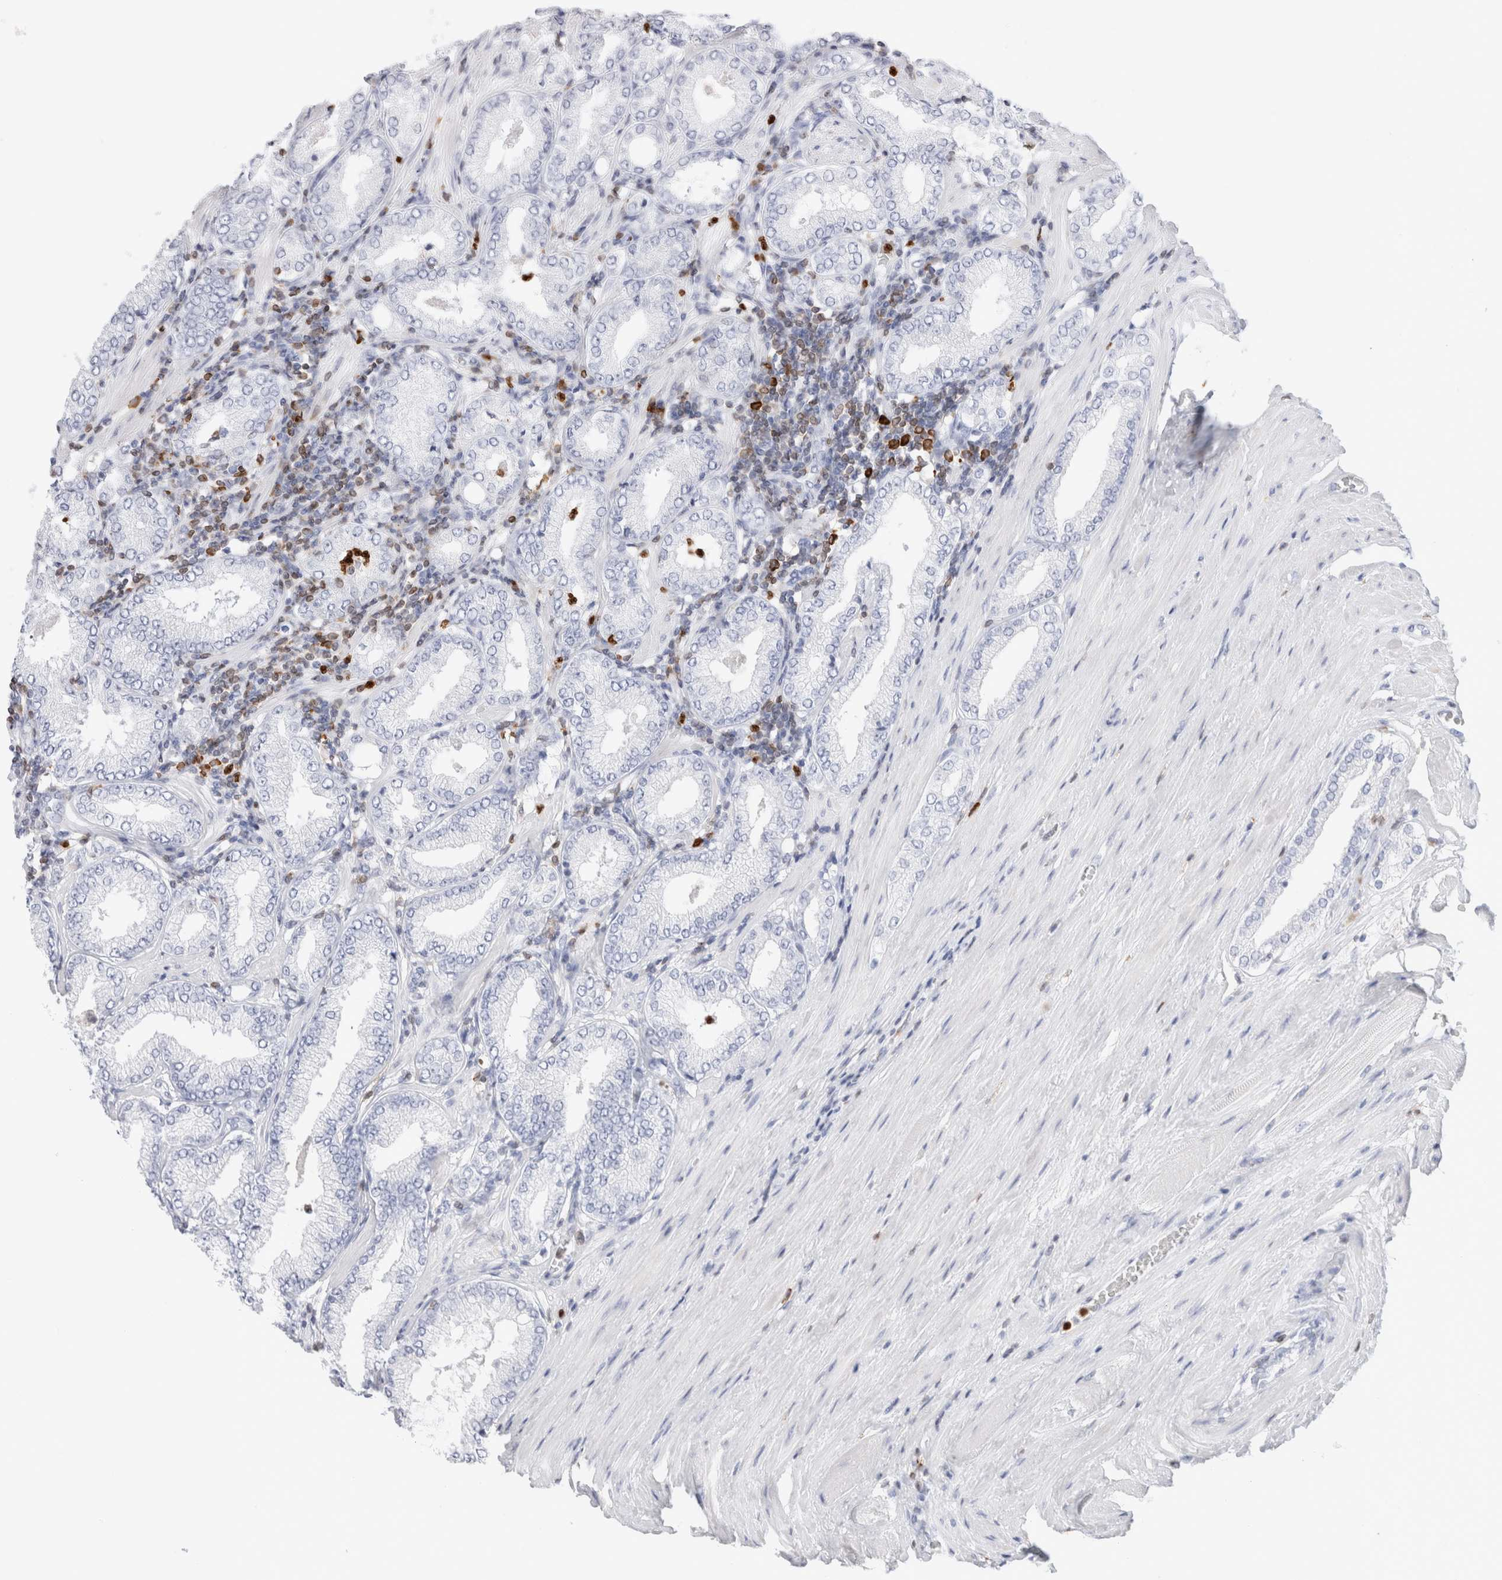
{"staining": {"intensity": "negative", "quantity": "none", "location": "none"}, "tissue": "prostate cancer", "cell_type": "Tumor cells", "image_type": "cancer", "snomed": [{"axis": "morphology", "description": "Adenocarcinoma, Low grade"}, {"axis": "topography", "description": "Prostate"}], "caption": "The histopathology image demonstrates no staining of tumor cells in adenocarcinoma (low-grade) (prostate).", "gene": "ALOX5AP", "patient": {"sex": "male", "age": 62}}